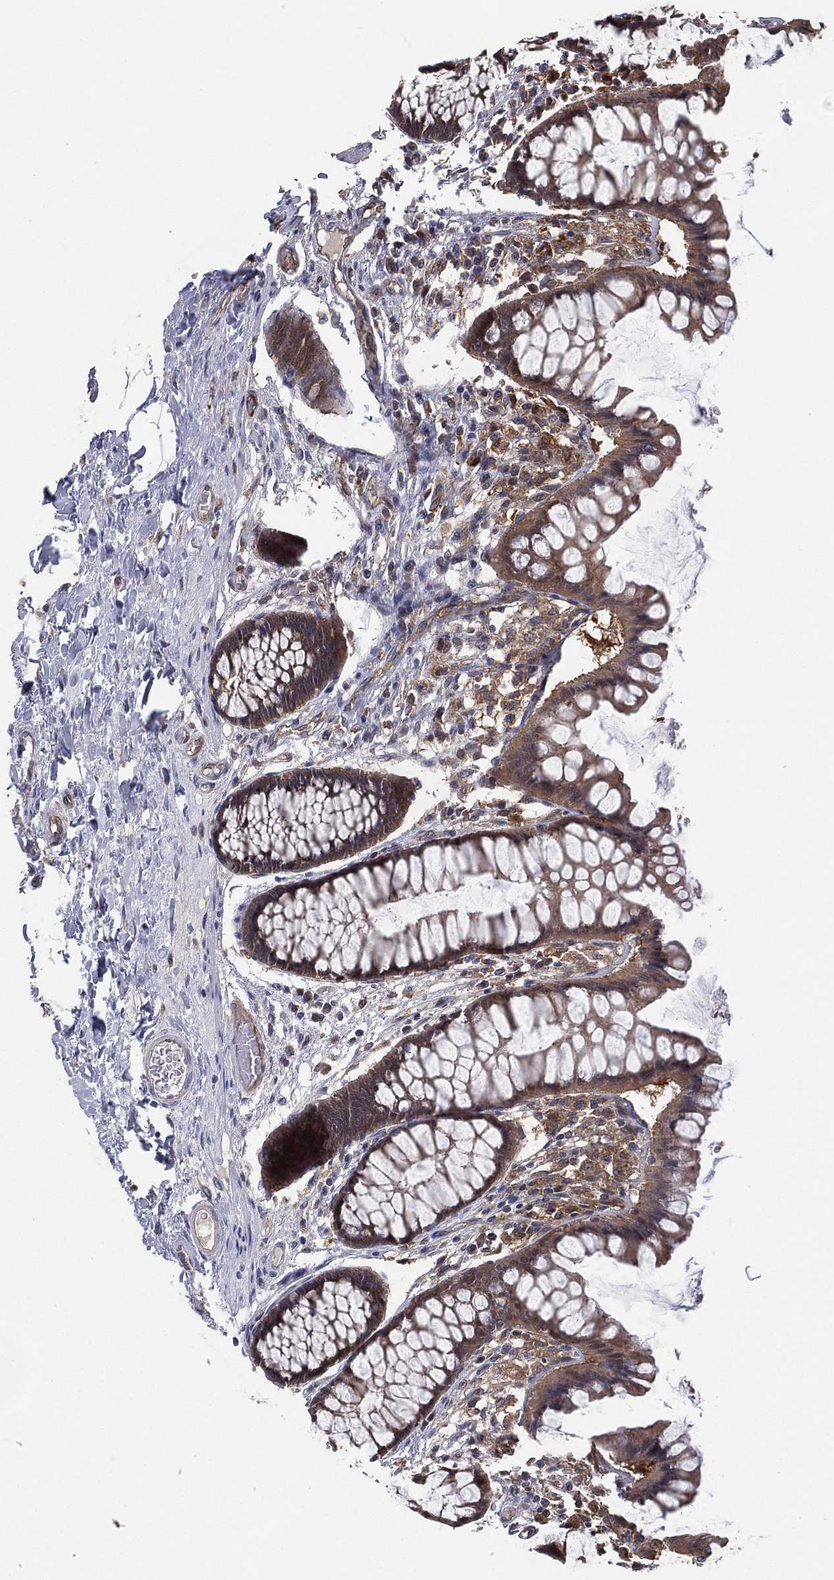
{"staining": {"intensity": "weak", "quantity": "25%-75%", "location": "cytoplasmic/membranous"}, "tissue": "colon", "cell_type": "Endothelial cells", "image_type": "normal", "snomed": [{"axis": "morphology", "description": "Normal tissue, NOS"}, {"axis": "topography", "description": "Colon"}], "caption": "Immunohistochemistry micrograph of benign colon: human colon stained using immunohistochemistry demonstrates low levels of weak protein expression localized specifically in the cytoplasmic/membranous of endothelial cells, appearing as a cytoplasmic/membranous brown color.", "gene": "PSMG4", "patient": {"sex": "female", "age": 65}}